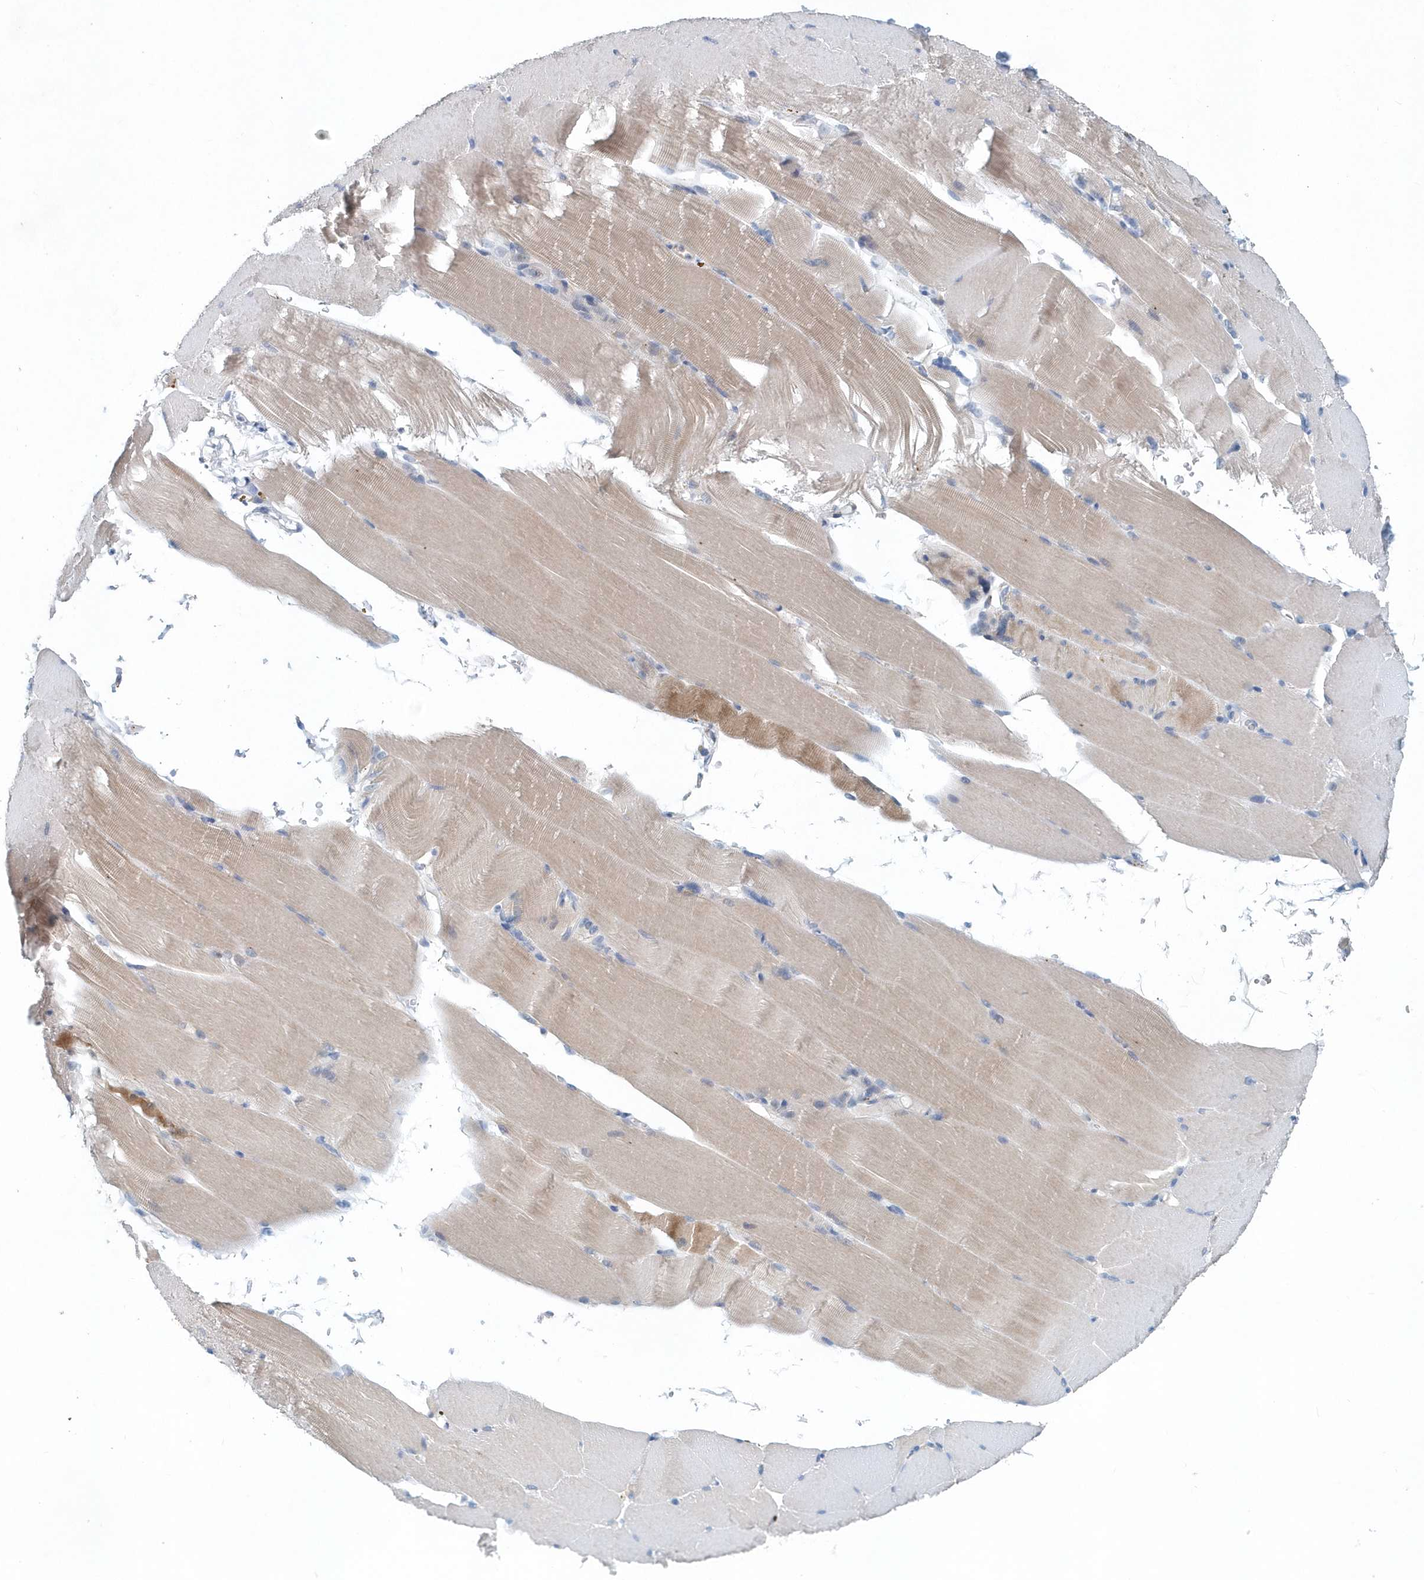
{"staining": {"intensity": "weak", "quantity": "25%-75%", "location": "cytoplasmic/membranous"}, "tissue": "skeletal muscle", "cell_type": "Myocytes", "image_type": "normal", "snomed": [{"axis": "morphology", "description": "Normal tissue, NOS"}, {"axis": "topography", "description": "Skeletal muscle"}, {"axis": "topography", "description": "Parathyroid gland"}], "caption": "Myocytes display low levels of weak cytoplasmic/membranous positivity in approximately 25%-75% of cells in normal human skeletal muscle.", "gene": "PFN2", "patient": {"sex": "female", "age": 37}}